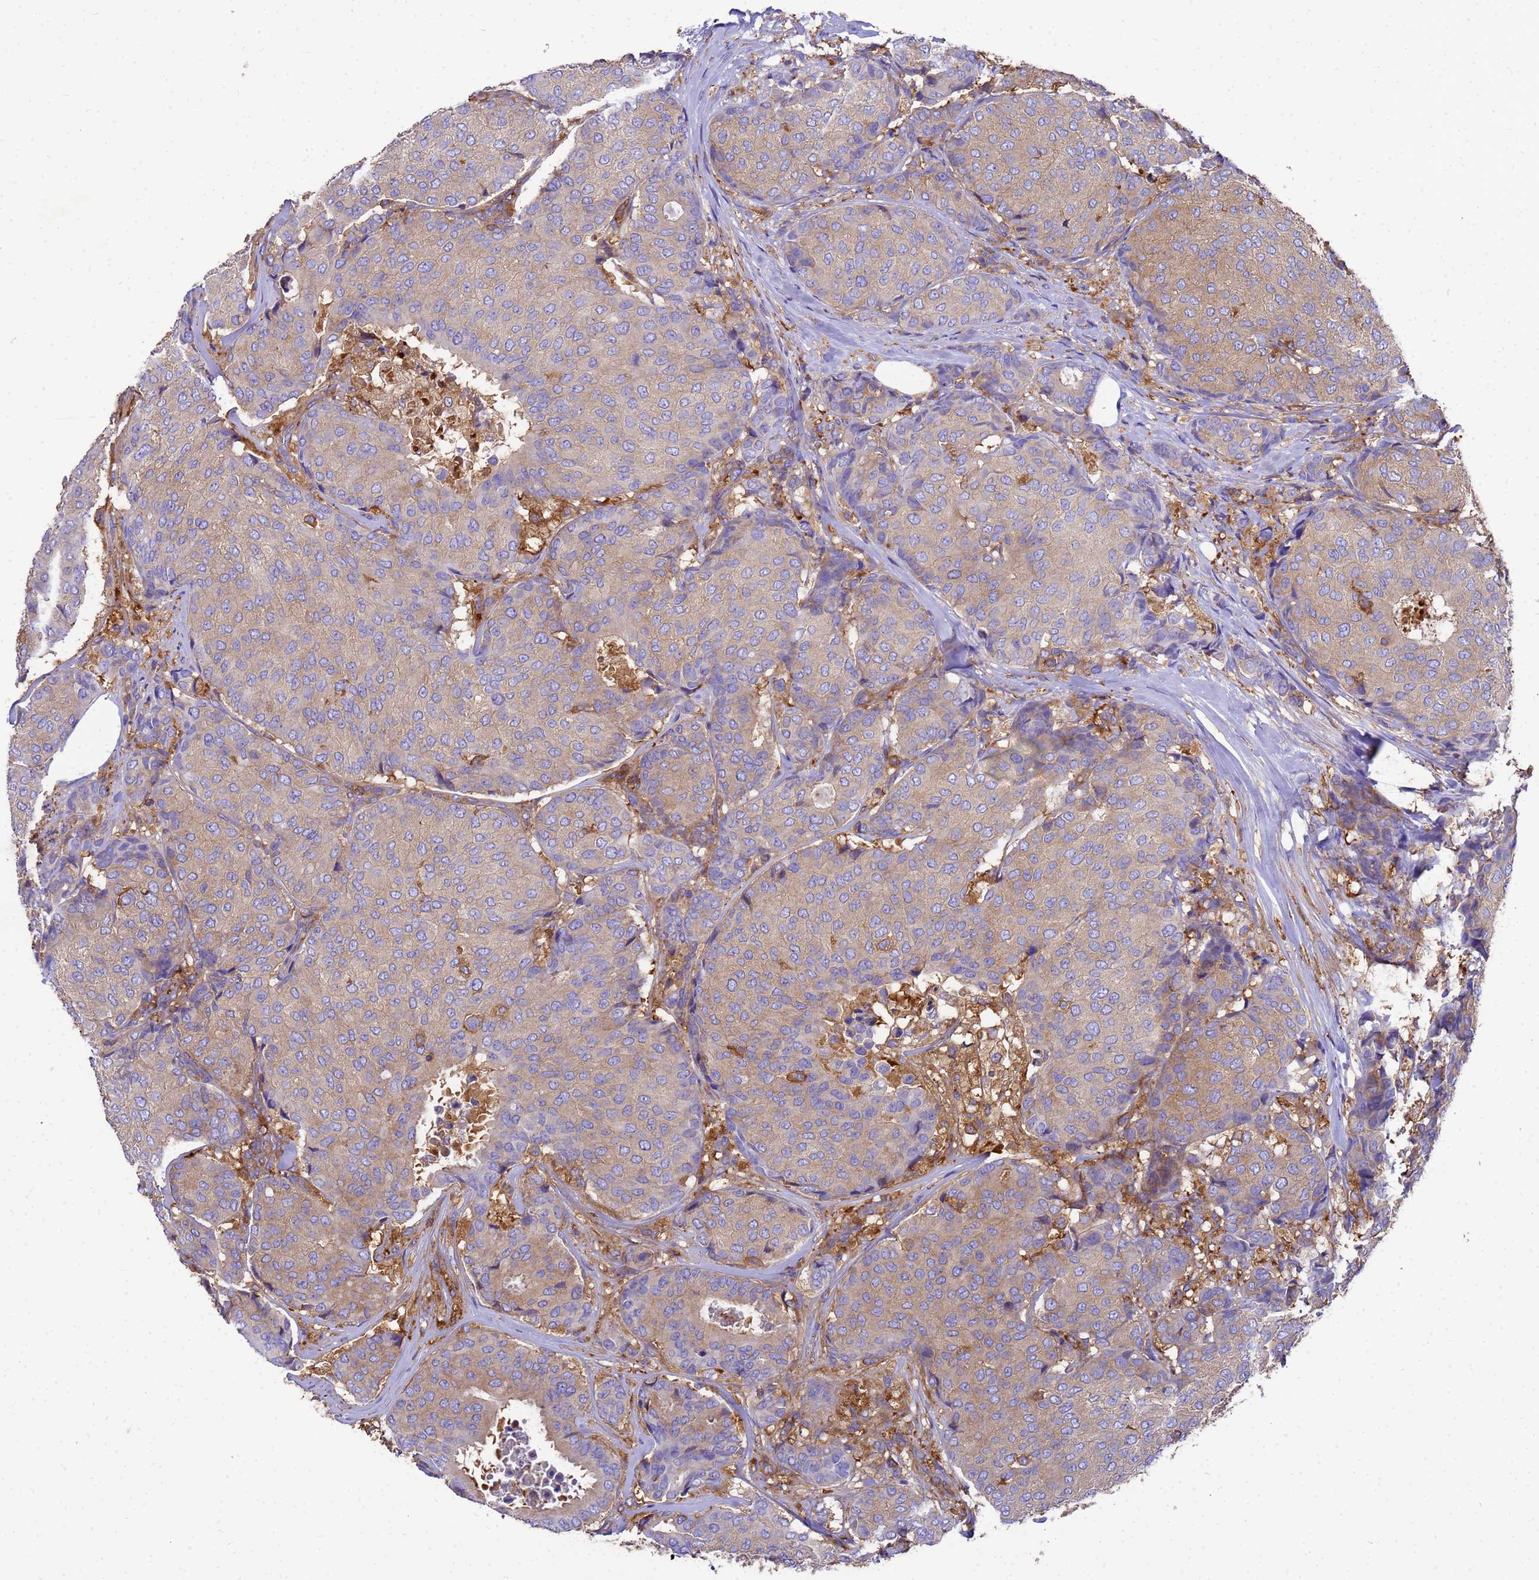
{"staining": {"intensity": "weak", "quantity": "25%-75%", "location": "cytoplasmic/membranous"}, "tissue": "breast cancer", "cell_type": "Tumor cells", "image_type": "cancer", "snomed": [{"axis": "morphology", "description": "Duct carcinoma"}, {"axis": "topography", "description": "Breast"}], "caption": "Breast cancer (intraductal carcinoma) tissue exhibits weak cytoplasmic/membranous staining in approximately 25%-75% of tumor cells", "gene": "ZNF235", "patient": {"sex": "female", "age": 75}}